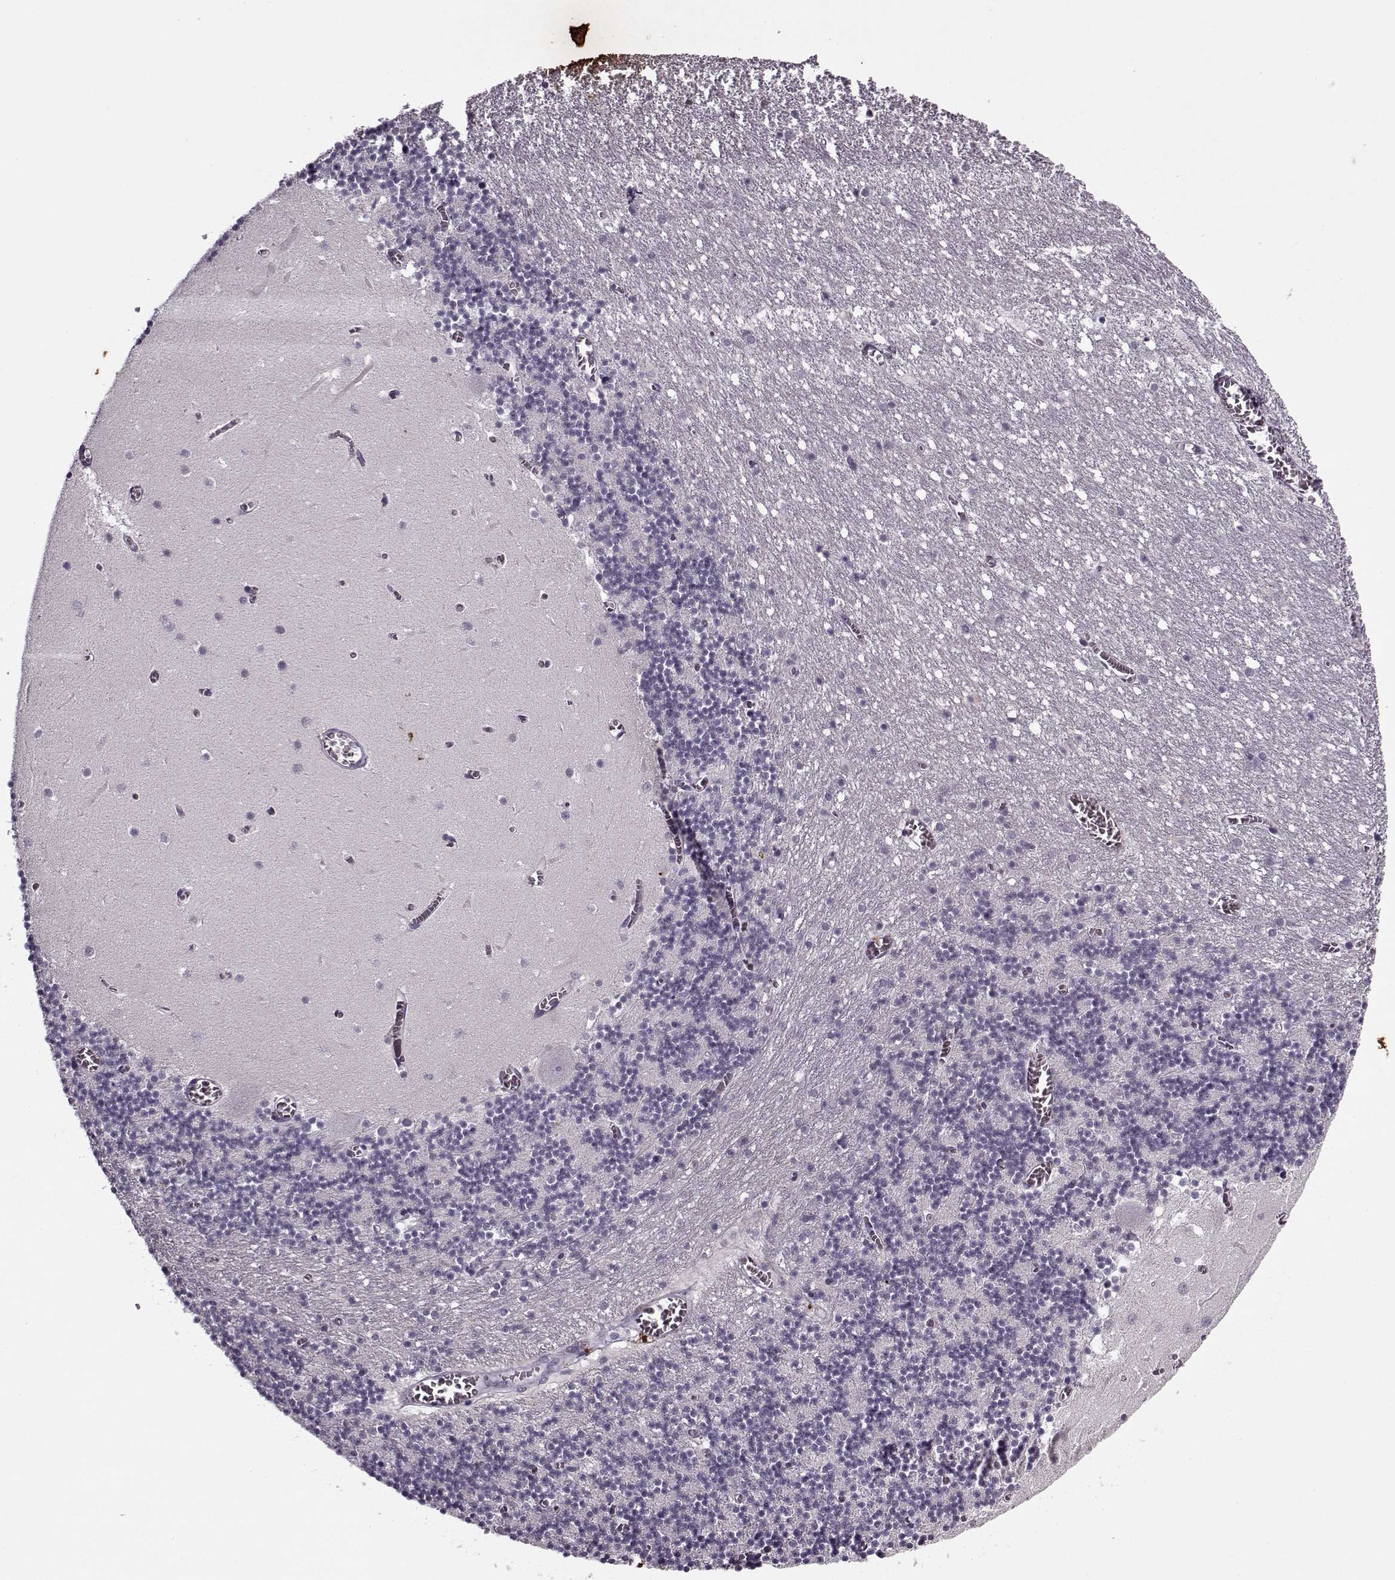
{"staining": {"intensity": "negative", "quantity": "none", "location": "none"}, "tissue": "cerebellum", "cell_type": "Cells in granular layer", "image_type": "normal", "snomed": [{"axis": "morphology", "description": "Normal tissue, NOS"}, {"axis": "topography", "description": "Cerebellum"}], "caption": "The image demonstrates no significant expression in cells in granular layer of cerebellum. (Stains: DAB (3,3'-diaminobenzidine) immunohistochemistry (IHC) with hematoxylin counter stain, Microscopy: brightfield microscopy at high magnification).", "gene": "KRT9", "patient": {"sex": "female", "age": 28}}